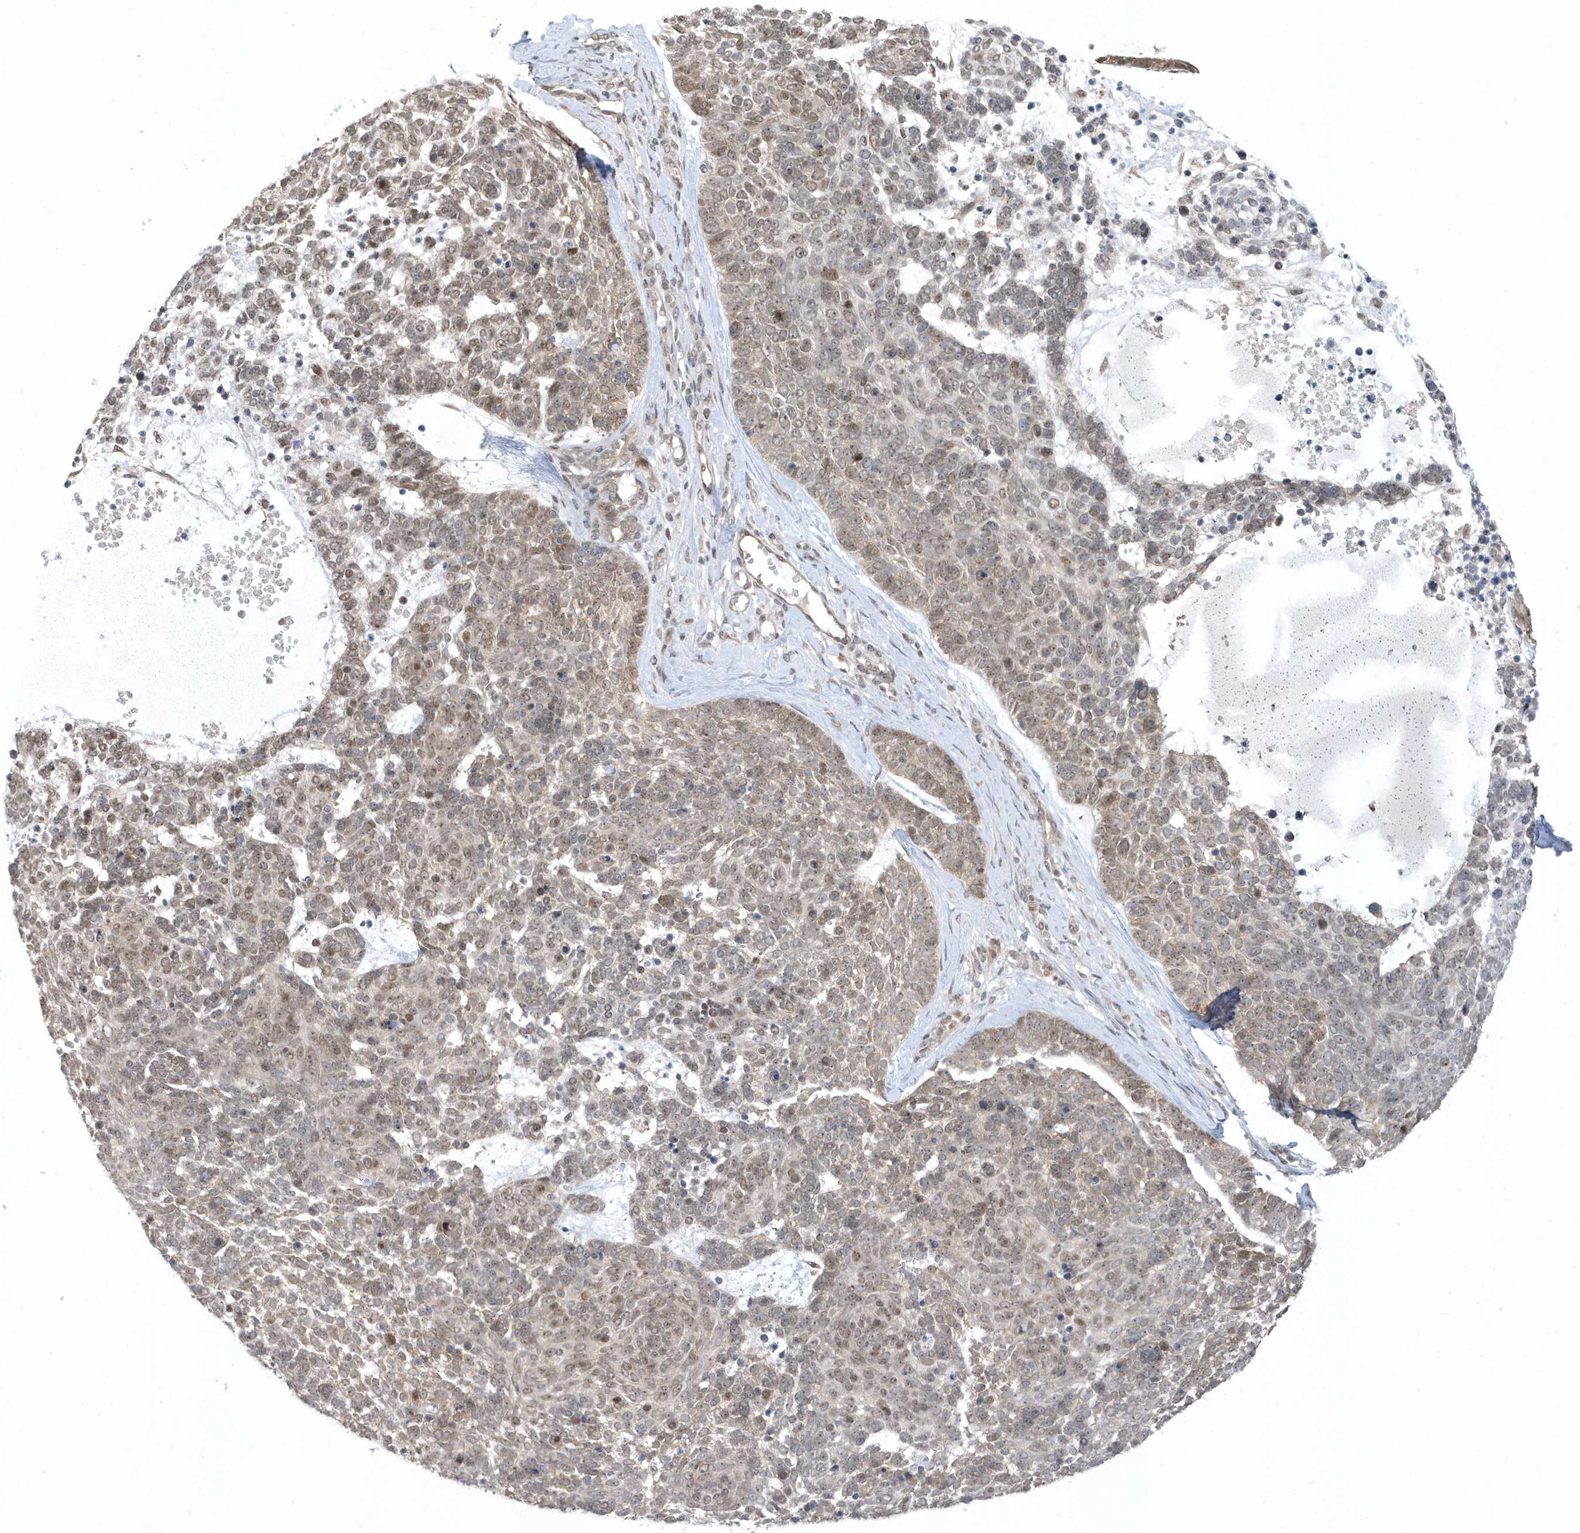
{"staining": {"intensity": "weak", "quantity": ">75%", "location": "nuclear"}, "tissue": "skin cancer", "cell_type": "Tumor cells", "image_type": "cancer", "snomed": [{"axis": "morphology", "description": "Basal cell carcinoma"}, {"axis": "topography", "description": "Skin"}], "caption": "A histopathology image of human skin cancer (basal cell carcinoma) stained for a protein demonstrates weak nuclear brown staining in tumor cells. Immunohistochemistry (ihc) stains the protein in brown and the nuclei are stained blue.", "gene": "USP53", "patient": {"sex": "female", "age": 81}}